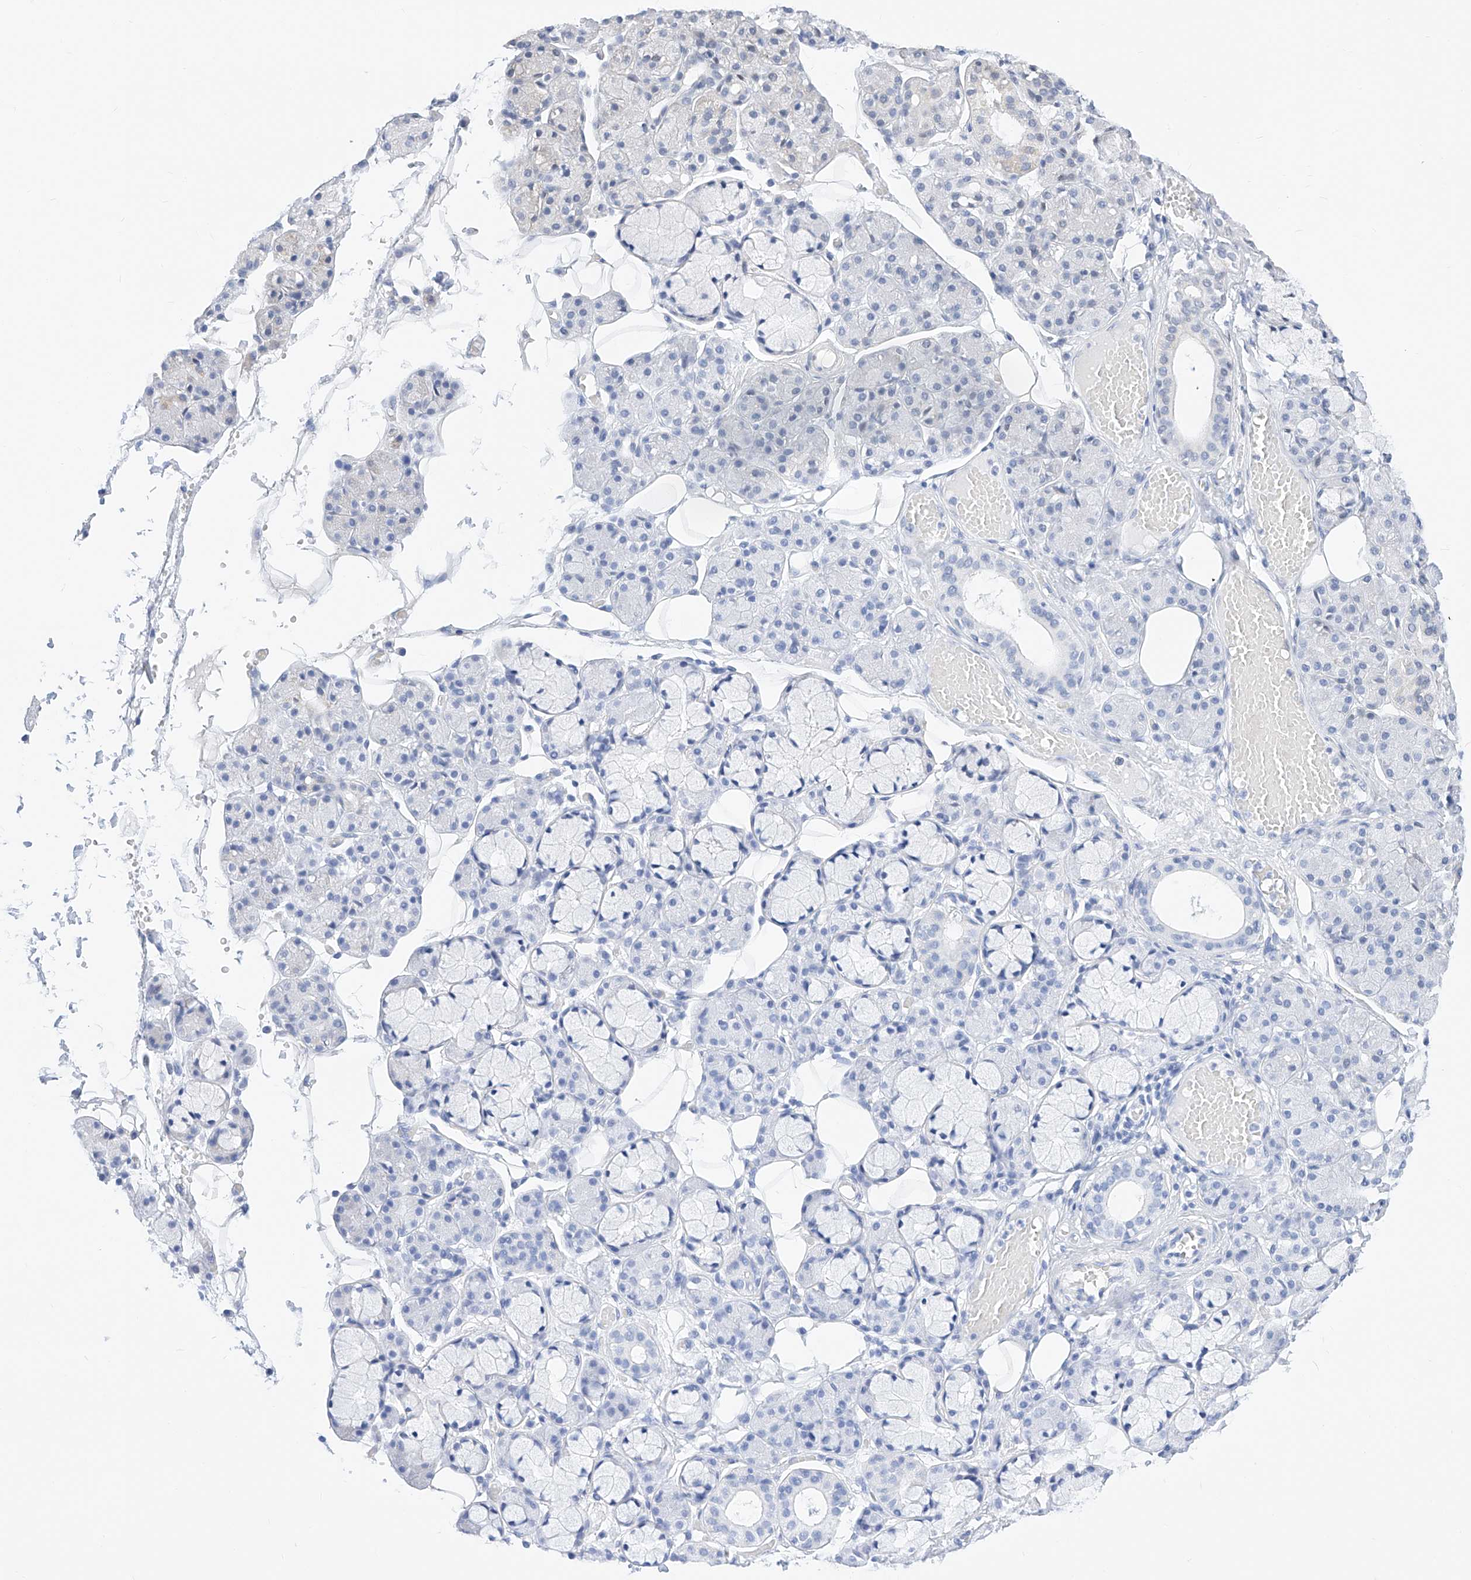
{"staining": {"intensity": "negative", "quantity": "none", "location": "none"}, "tissue": "salivary gland", "cell_type": "Glandular cells", "image_type": "normal", "snomed": [{"axis": "morphology", "description": "Normal tissue, NOS"}, {"axis": "topography", "description": "Salivary gland"}], "caption": "Glandular cells are negative for protein expression in unremarkable human salivary gland. (DAB IHC with hematoxylin counter stain).", "gene": "KCNJ1", "patient": {"sex": "male", "age": 63}}